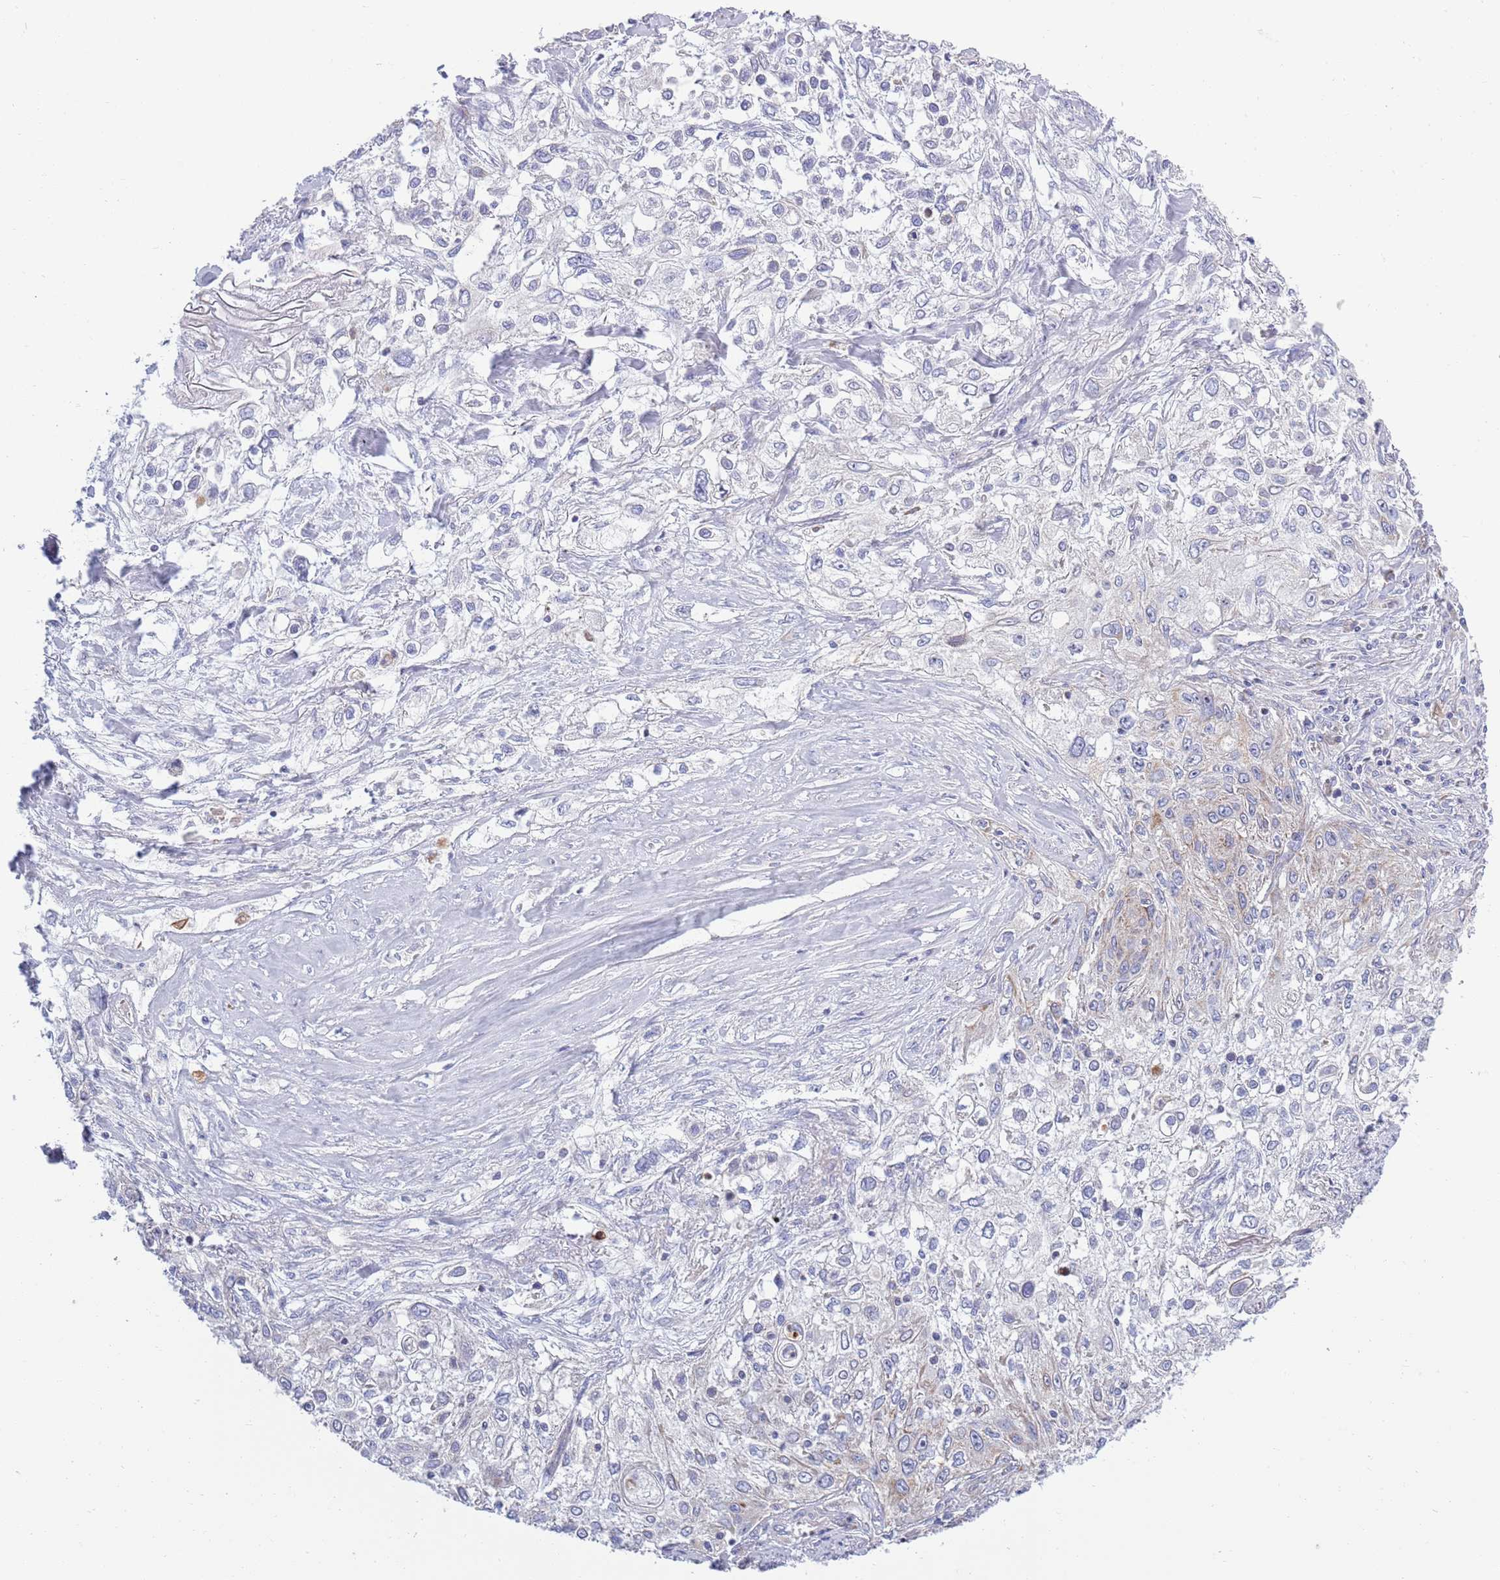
{"staining": {"intensity": "negative", "quantity": "none", "location": "none"}, "tissue": "lung cancer", "cell_type": "Tumor cells", "image_type": "cancer", "snomed": [{"axis": "morphology", "description": "Squamous cell carcinoma, NOS"}, {"axis": "topography", "description": "Lung"}], "caption": "Lung cancer (squamous cell carcinoma) was stained to show a protein in brown. There is no significant staining in tumor cells.", "gene": "EMC8", "patient": {"sex": "female", "age": 69}}